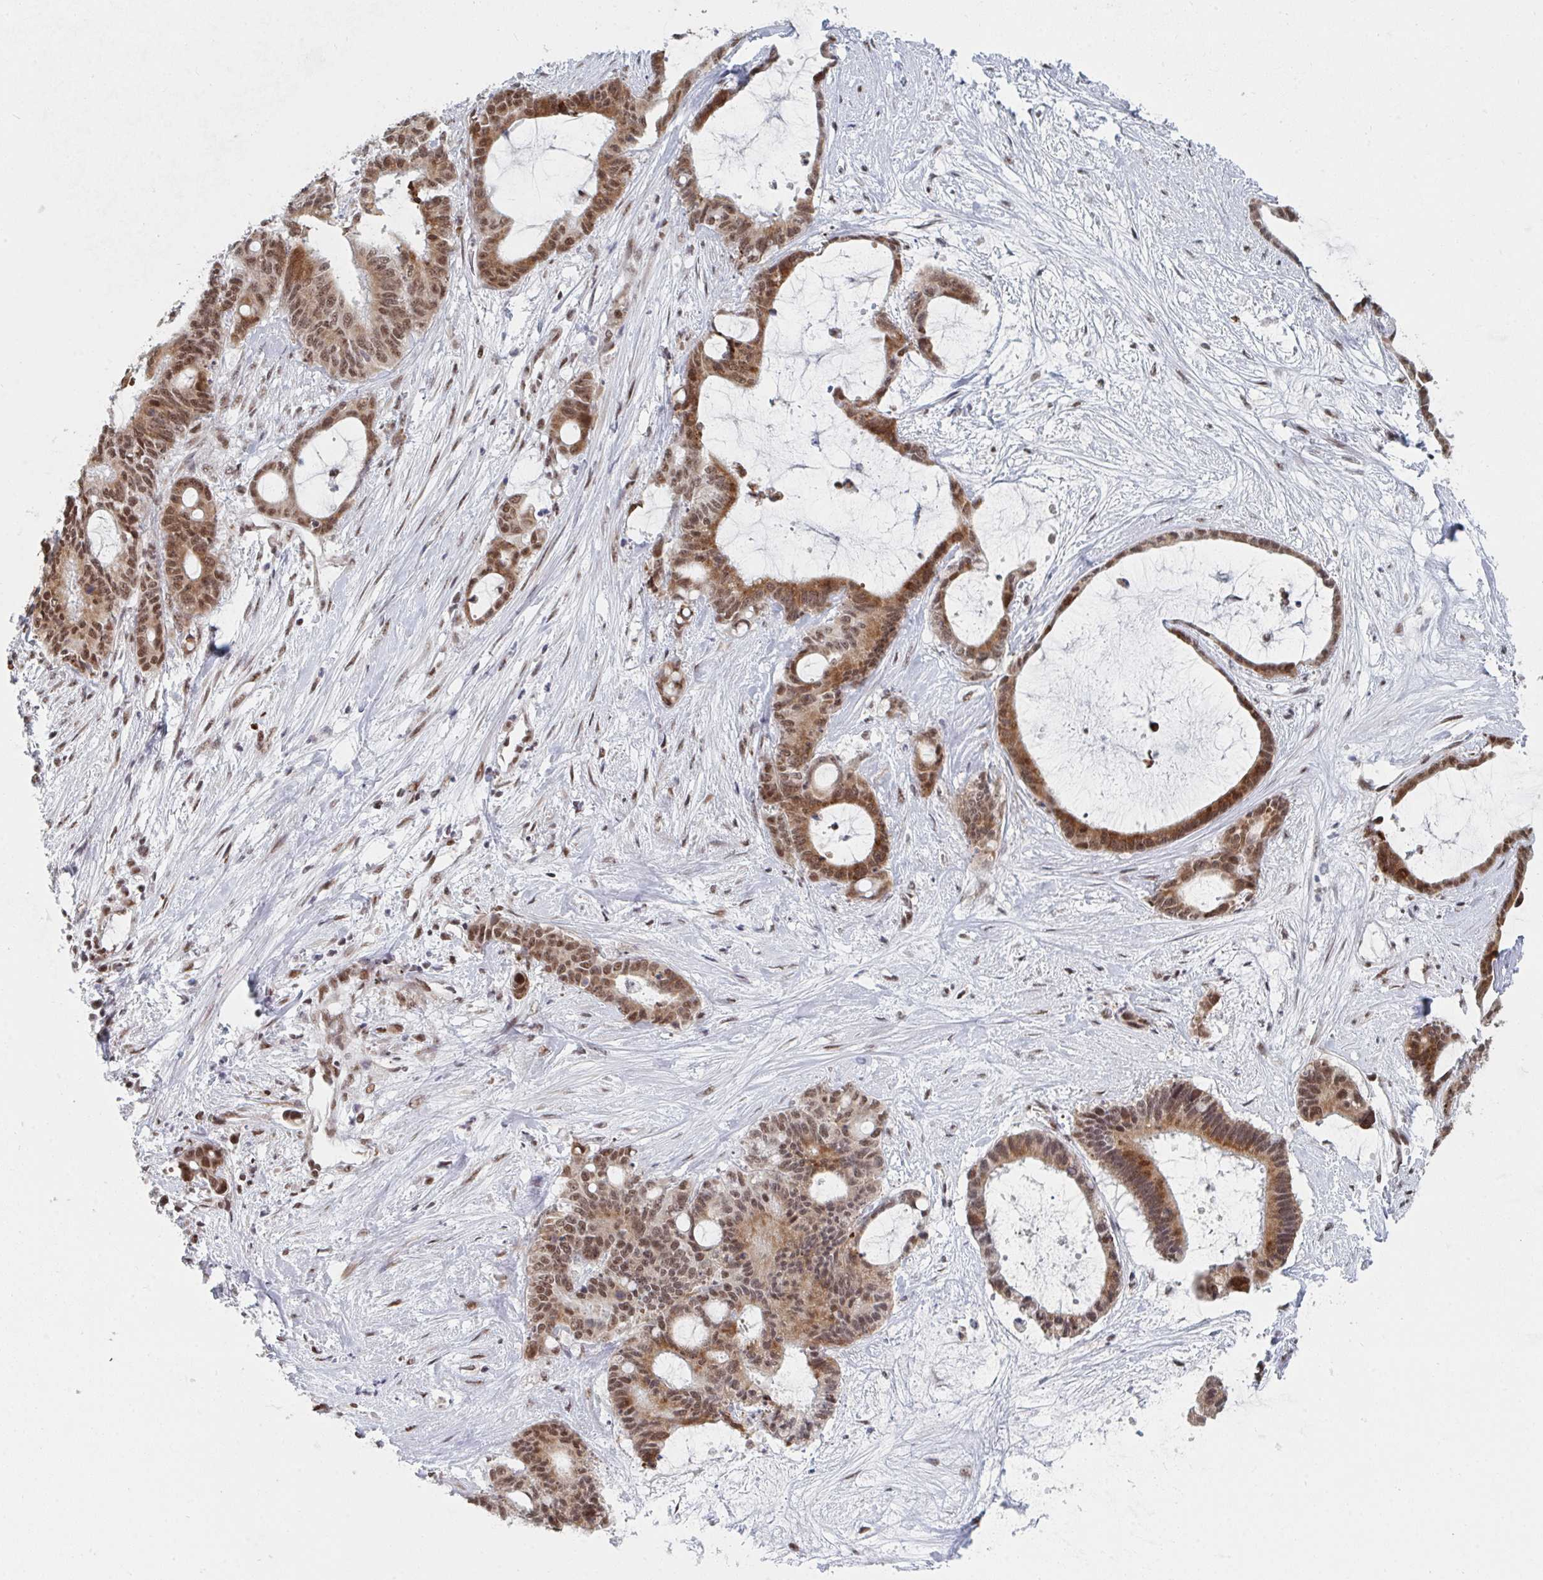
{"staining": {"intensity": "moderate", "quantity": ">75%", "location": "cytoplasmic/membranous,nuclear"}, "tissue": "liver cancer", "cell_type": "Tumor cells", "image_type": "cancer", "snomed": [{"axis": "morphology", "description": "Normal tissue, NOS"}, {"axis": "morphology", "description": "Cholangiocarcinoma"}, {"axis": "topography", "description": "Liver"}, {"axis": "topography", "description": "Peripheral nerve tissue"}], "caption": "Immunohistochemistry (IHC) micrograph of neoplastic tissue: human liver cancer stained using IHC demonstrates medium levels of moderate protein expression localized specifically in the cytoplasmic/membranous and nuclear of tumor cells, appearing as a cytoplasmic/membranous and nuclear brown color.", "gene": "MBNL1", "patient": {"sex": "female", "age": 73}}